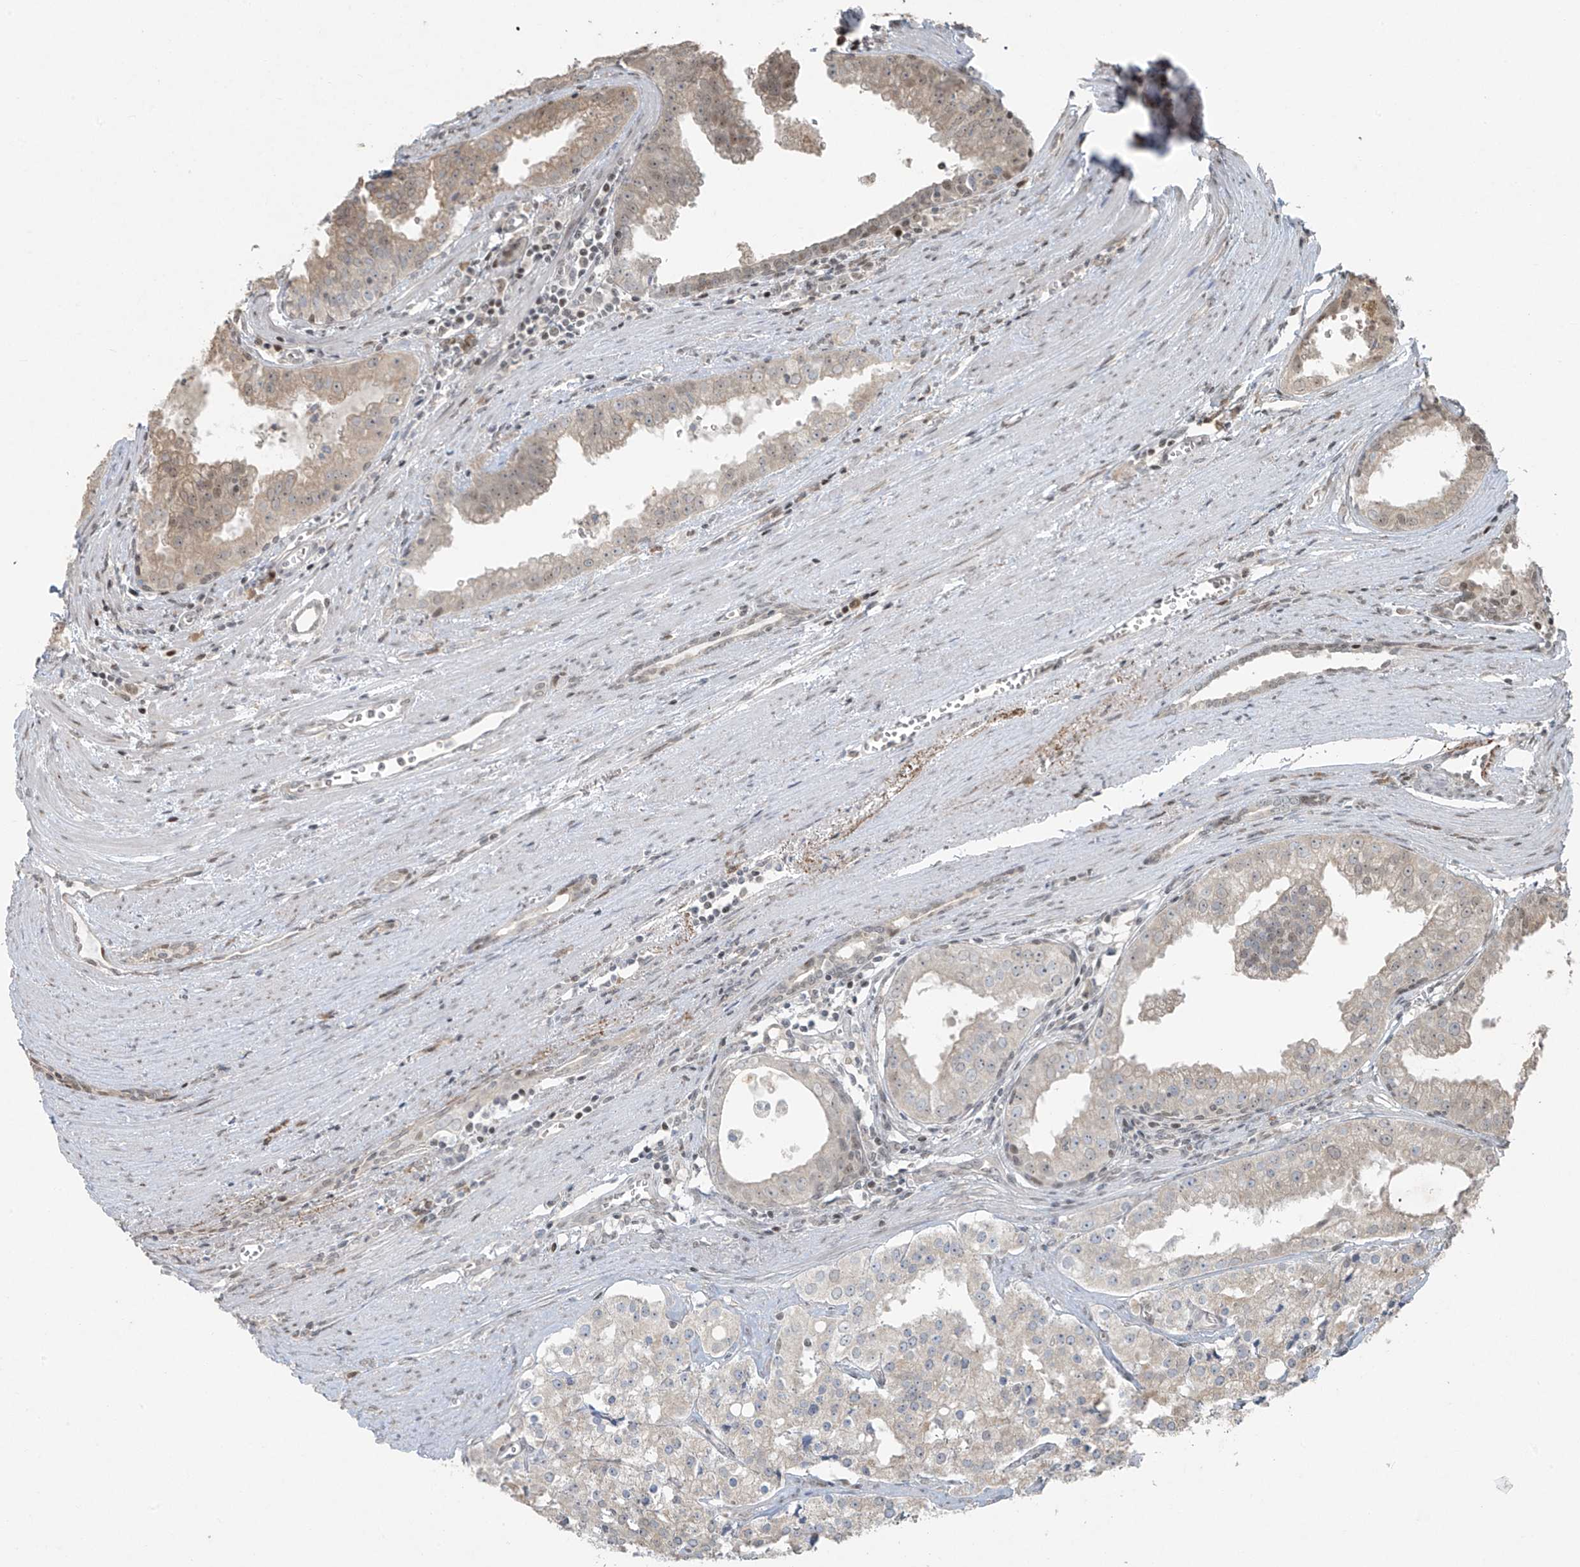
{"staining": {"intensity": "weak", "quantity": "<25%", "location": "cytoplasmic/membranous"}, "tissue": "prostate cancer", "cell_type": "Tumor cells", "image_type": "cancer", "snomed": [{"axis": "morphology", "description": "Adenocarcinoma, High grade"}, {"axis": "topography", "description": "Prostate"}], "caption": "Immunohistochemical staining of prostate cancer displays no significant staining in tumor cells.", "gene": "TTC22", "patient": {"sex": "male", "age": 68}}